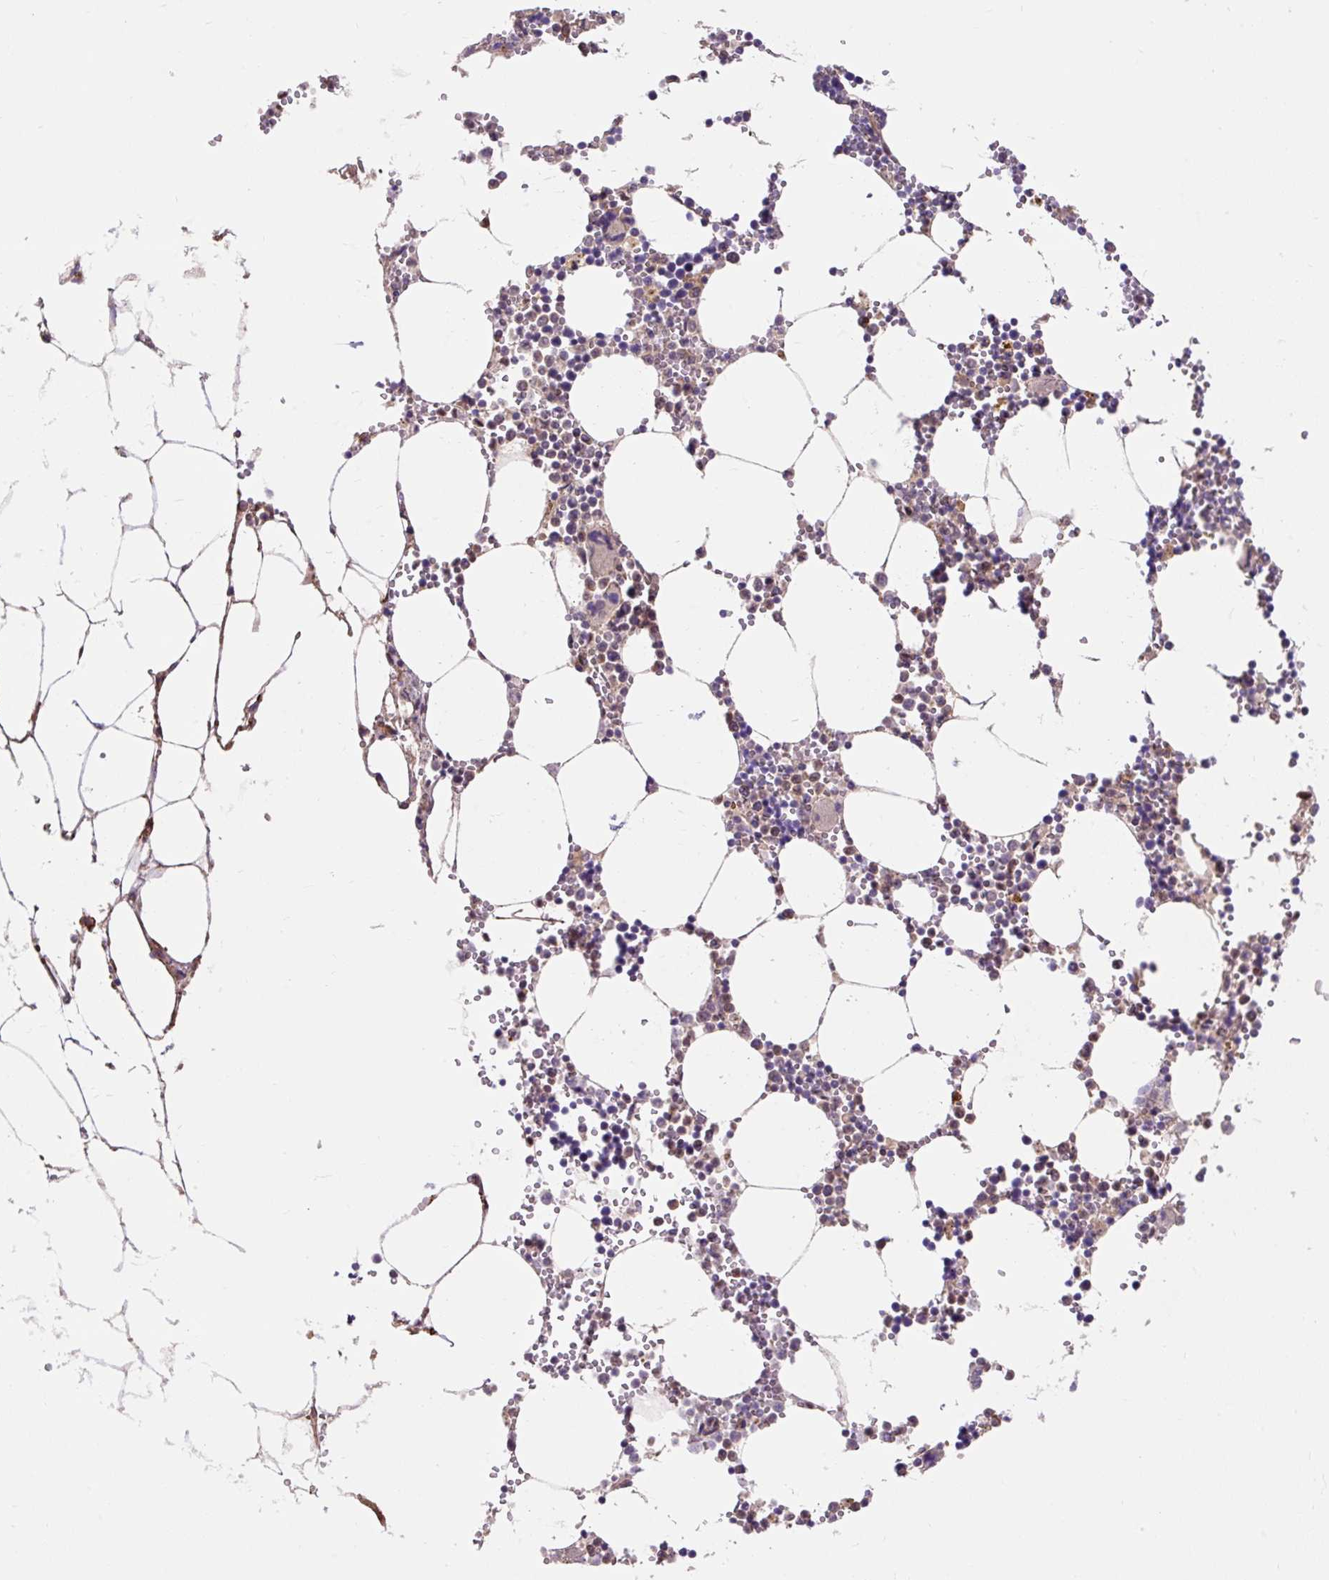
{"staining": {"intensity": "moderate", "quantity": "<25%", "location": "cytoplasmic/membranous"}, "tissue": "bone marrow", "cell_type": "Hematopoietic cells", "image_type": "normal", "snomed": [{"axis": "morphology", "description": "Normal tissue, NOS"}, {"axis": "topography", "description": "Bone marrow"}], "caption": "A micrograph of human bone marrow stained for a protein demonstrates moderate cytoplasmic/membranous brown staining in hematopoietic cells.", "gene": "TRIAP1", "patient": {"sex": "male", "age": 54}}